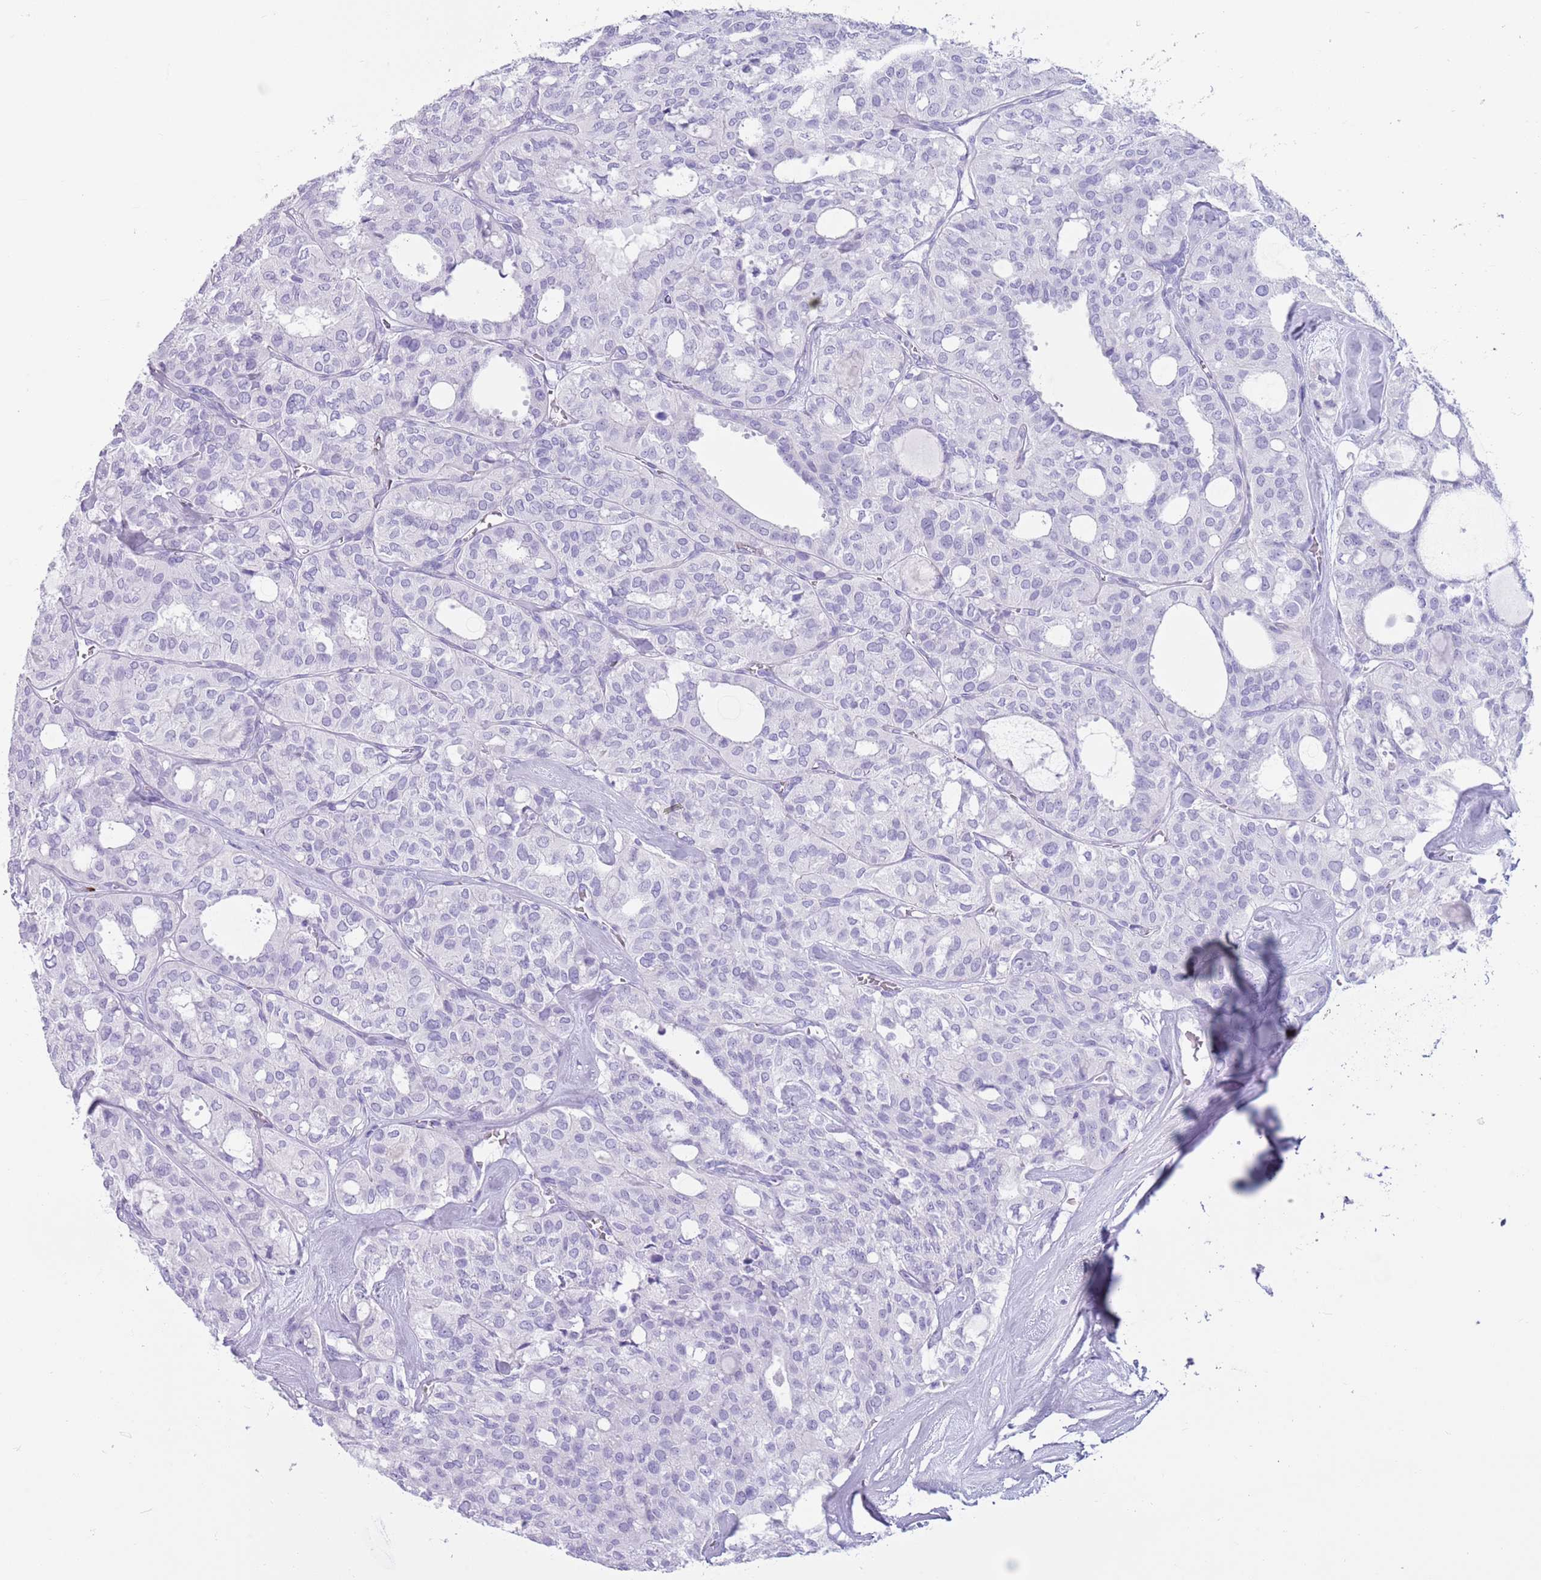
{"staining": {"intensity": "negative", "quantity": "none", "location": "none"}, "tissue": "thyroid cancer", "cell_type": "Tumor cells", "image_type": "cancer", "snomed": [{"axis": "morphology", "description": "Follicular adenoma carcinoma, NOS"}, {"axis": "topography", "description": "Thyroid gland"}], "caption": "Human thyroid follicular adenoma carcinoma stained for a protein using immunohistochemistry (IHC) demonstrates no expression in tumor cells.", "gene": "LY6G5B", "patient": {"sex": "male", "age": 75}}